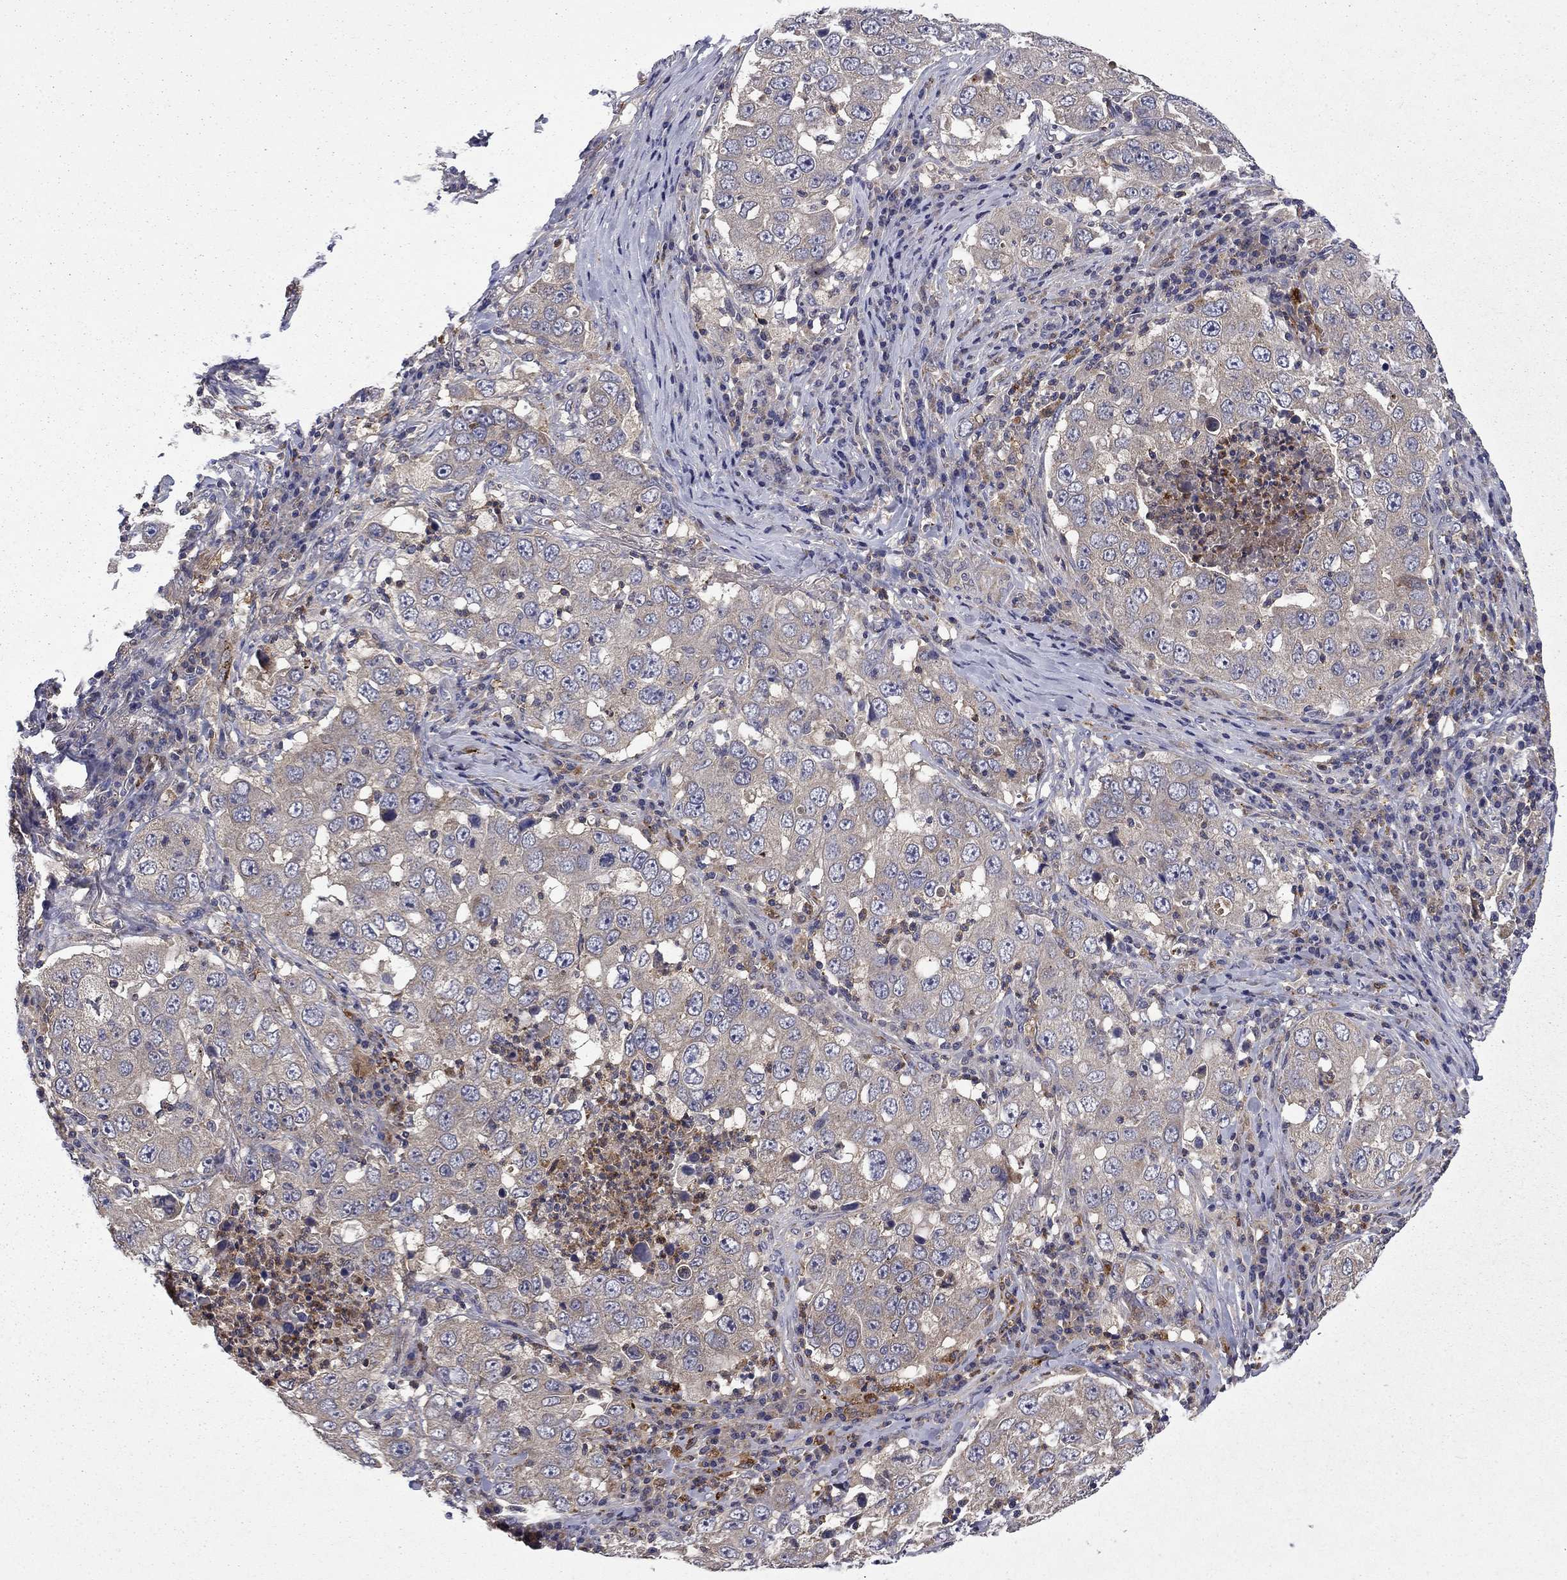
{"staining": {"intensity": "negative", "quantity": "none", "location": "none"}, "tissue": "lung cancer", "cell_type": "Tumor cells", "image_type": "cancer", "snomed": [{"axis": "morphology", "description": "Adenocarcinoma, NOS"}, {"axis": "topography", "description": "Lung"}], "caption": "DAB immunohistochemical staining of human adenocarcinoma (lung) demonstrates no significant positivity in tumor cells. Brightfield microscopy of immunohistochemistry stained with DAB (3,3'-diaminobenzidine) (brown) and hematoxylin (blue), captured at high magnification.", "gene": "CEACAM7", "patient": {"sex": "male", "age": 73}}